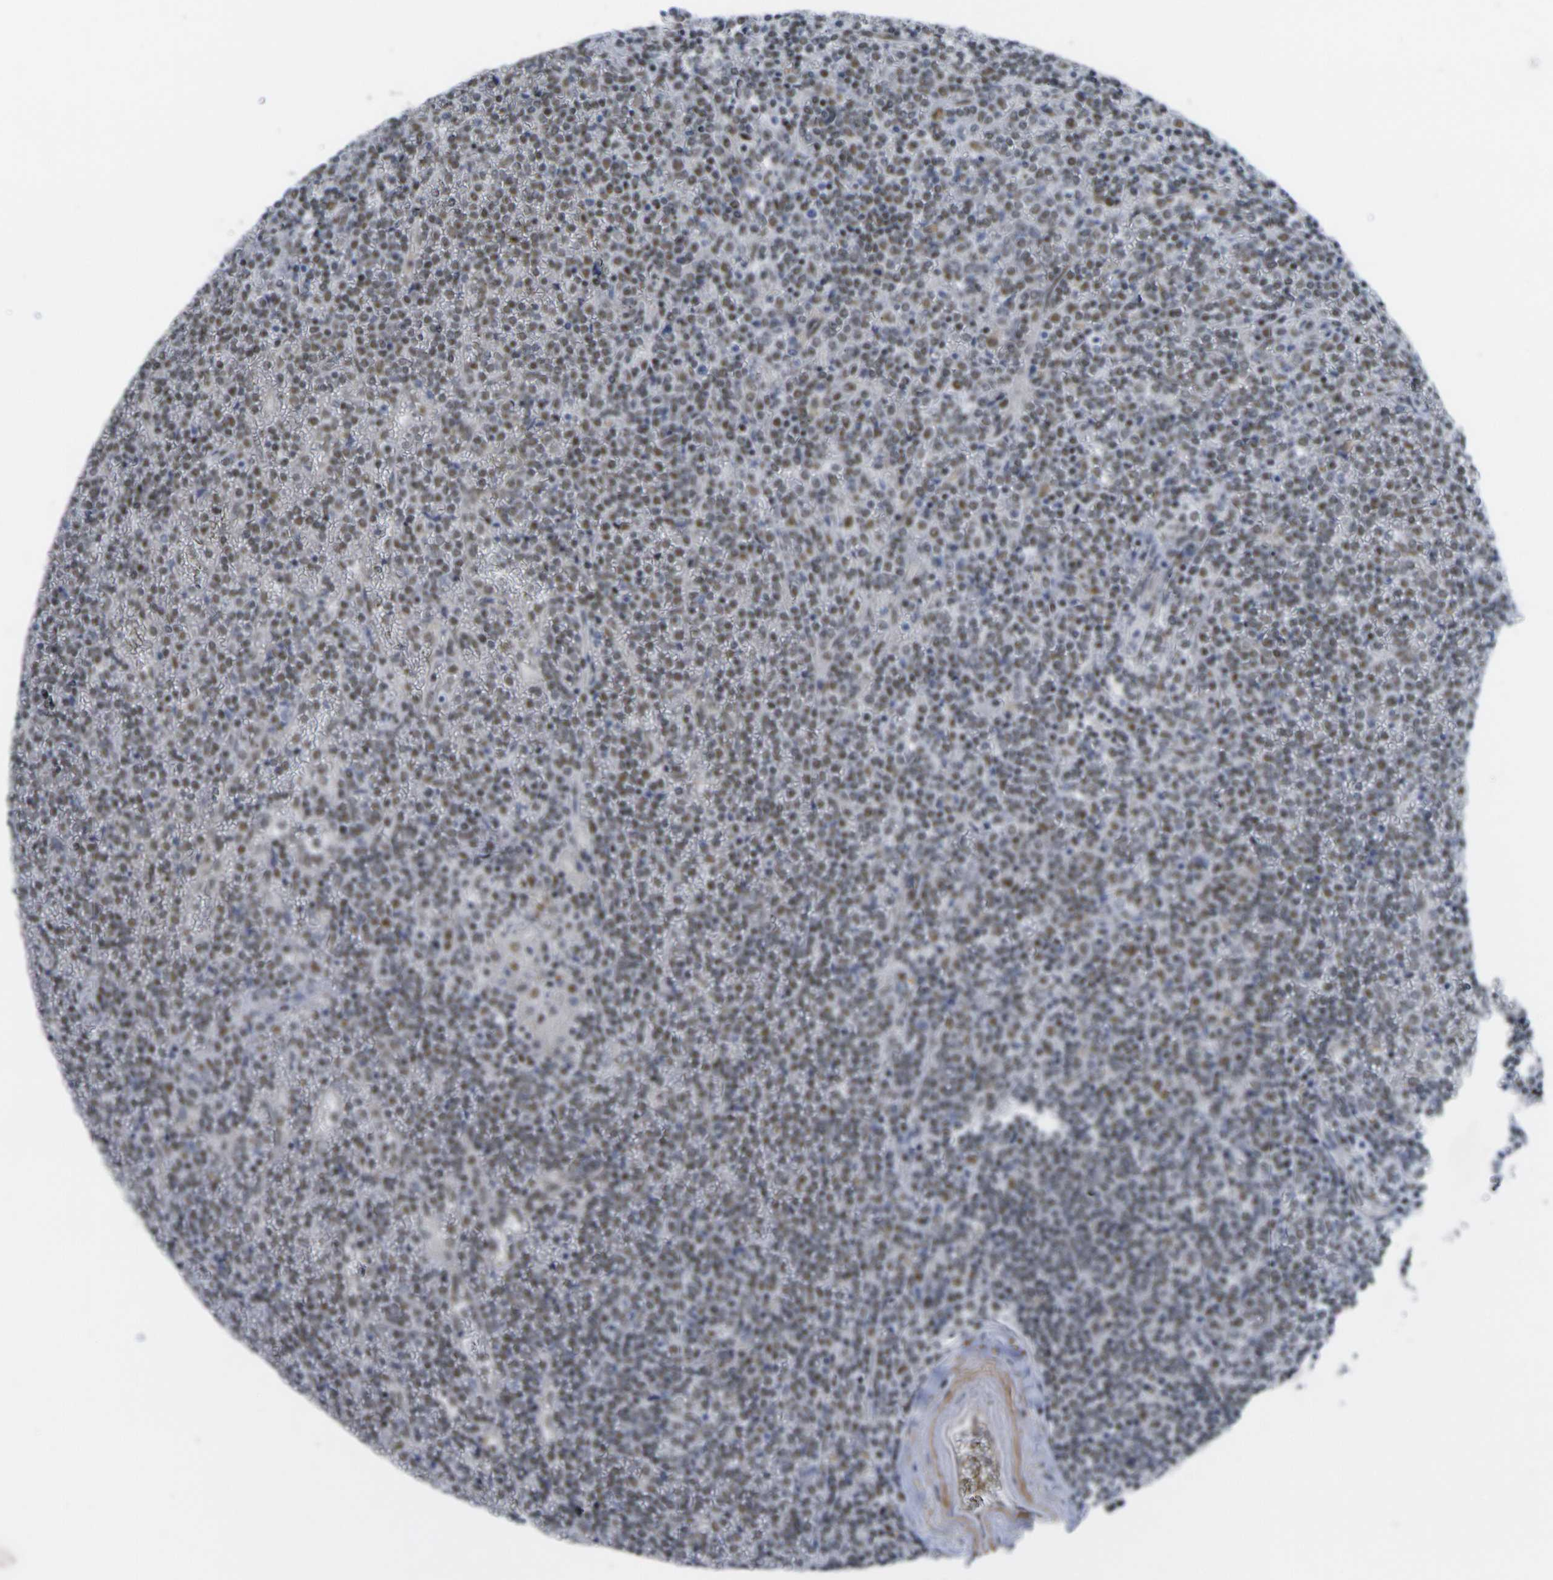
{"staining": {"intensity": "moderate", "quantity": "25%-75%", "location": "nuclear"}, "tissue": "lymphoma", "cell_type": "Tumor cells", "image_type": "cancer", "snomed": [{"axis": "morphology", "description": "Malignant lymphoma, non-Hodgkin's type, Low grade"}, {"axis": "topography", "description": "Spleen"}], "caption": "Moderate nuclear expression is seen in approximately 25%-75% of tumor cells in malignant lymphoma, non-Hodgkin's type (low-grade).", "gene": "RBM7", "patient": {"sex": "female", "age": 19}}